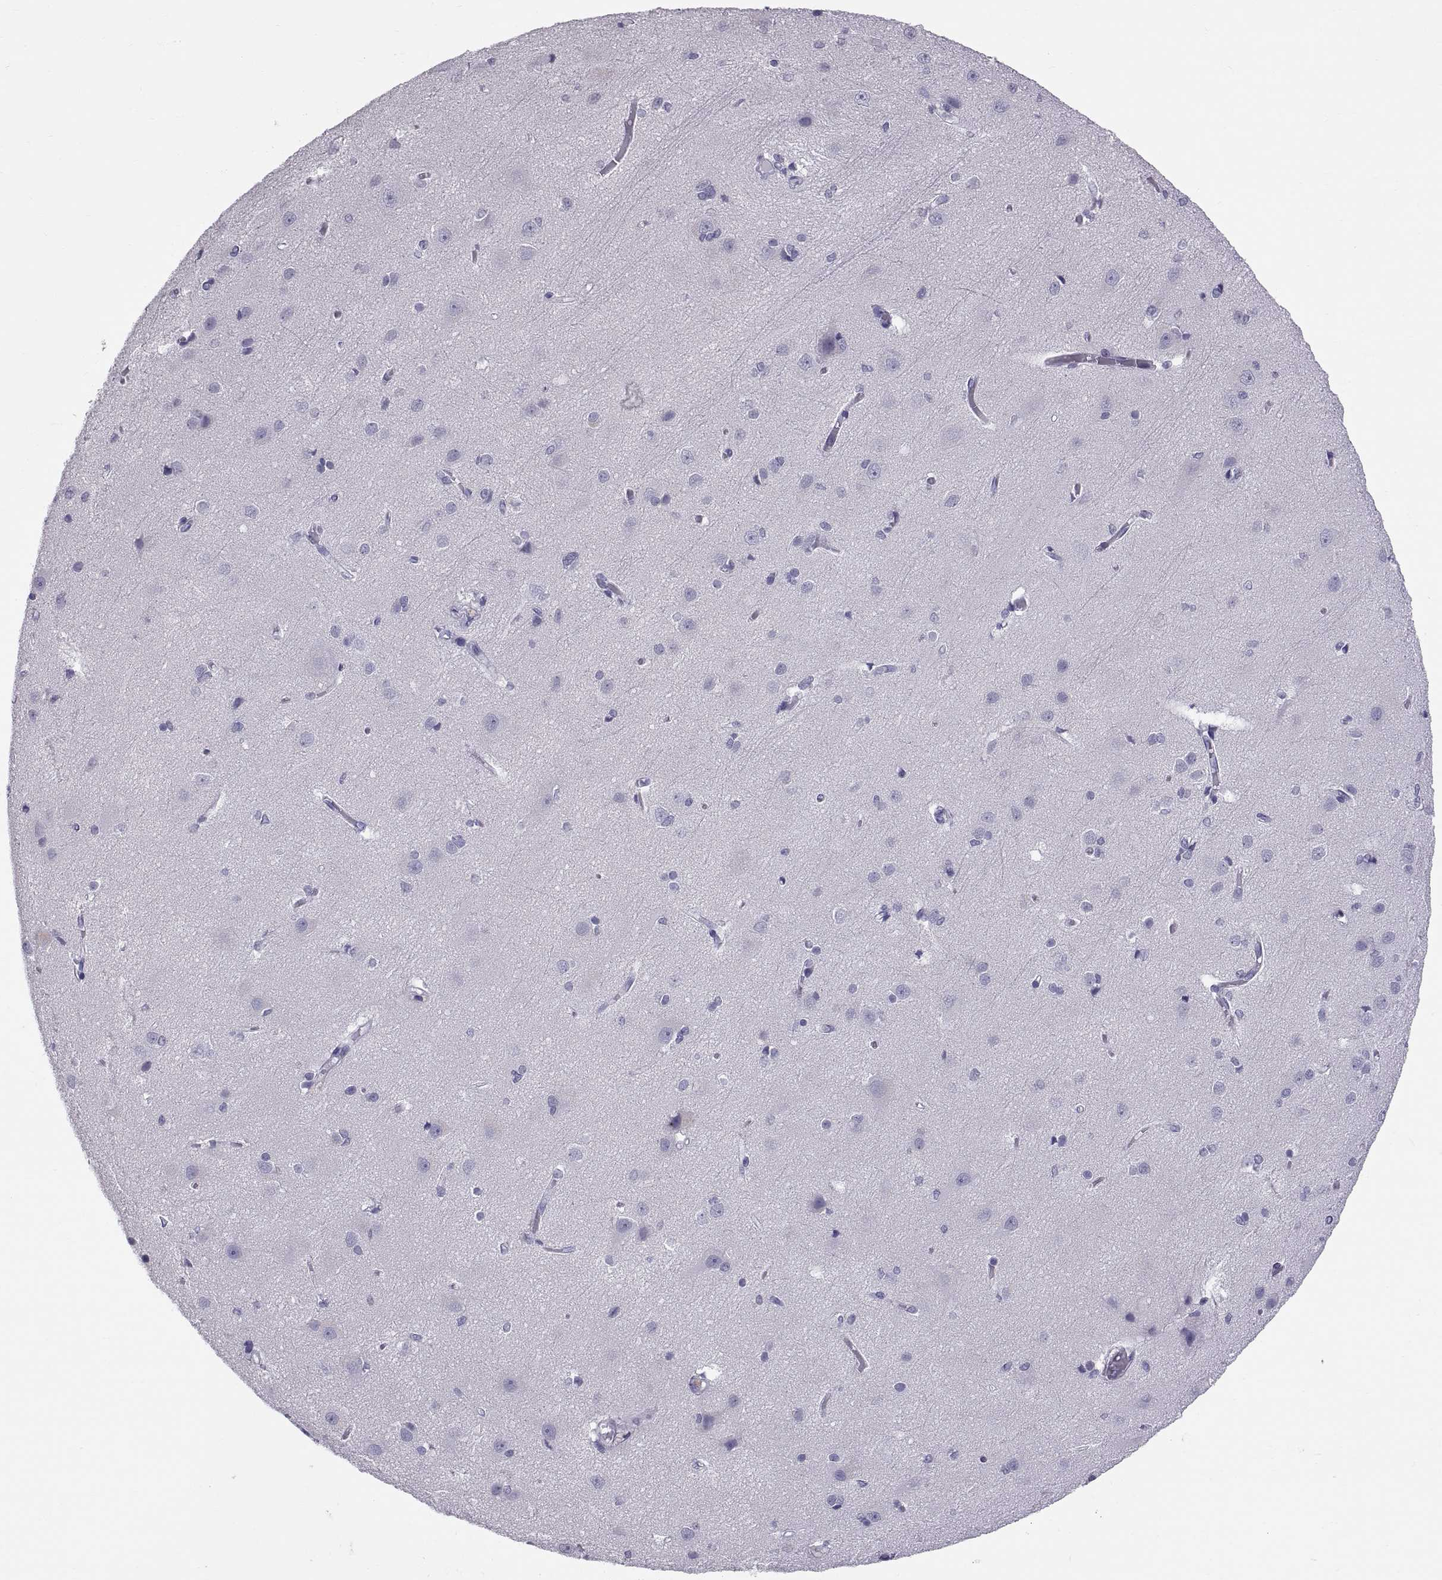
{"staining": {"intensity": "negative", "quantity": "none", "location": "none"}, "tissue": "cerebral cortex", "cell_type": "Endothelial cells", "image_type": "normal", "snomed": [{"axis": "morphology", "description": "Normal tissue, NOS"}, {"axis": "topography", "description": "Cerebral cortex"}], "caption": "High magnification brightfield microscopy of normal cerebral cortex stained with DAB (brown) and counterstained with hematoxylin (blue): endothelial cells show no significant staining.", "gene": "RNASE12", "patient": {"sex": "male", "age": 37}}